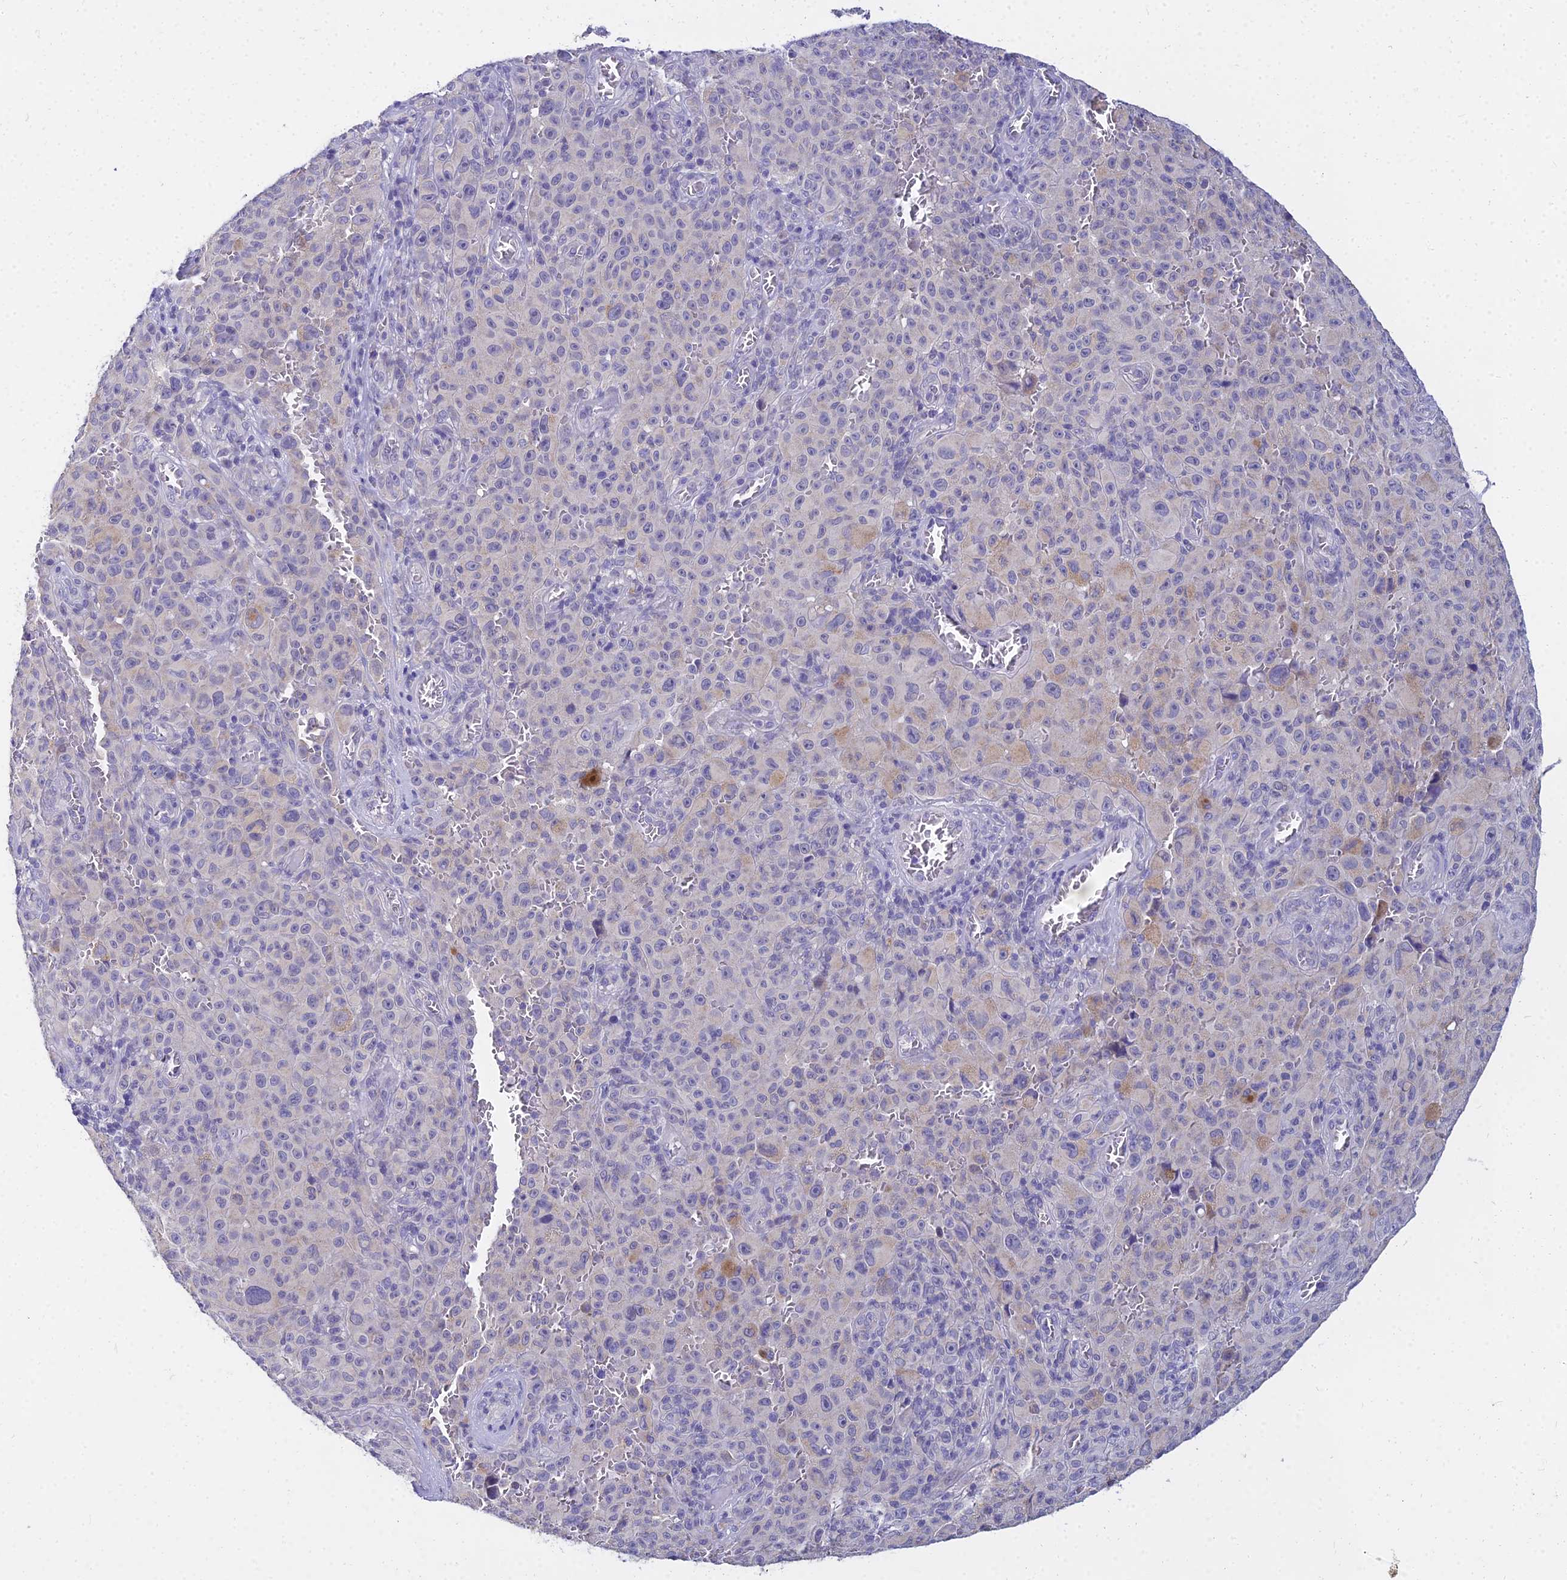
{"staining": {"intensity": "negative", "quantity": "none", "location": "none"}, "tissue": "melanoma", "cell_type": "Tumor cells", "image_type": "cancer", "snomed": [{"axis": "morphology", "description": "Malignant melanoma, NOS"}, {"axis": "topography", "description": "Skin"}], "caption": "This is an IHC histopathology image of human malignant melanoma. There is no staining in tumor cells.", "gene": "NPY", "patient": {"sex": "female", "age": 82}}